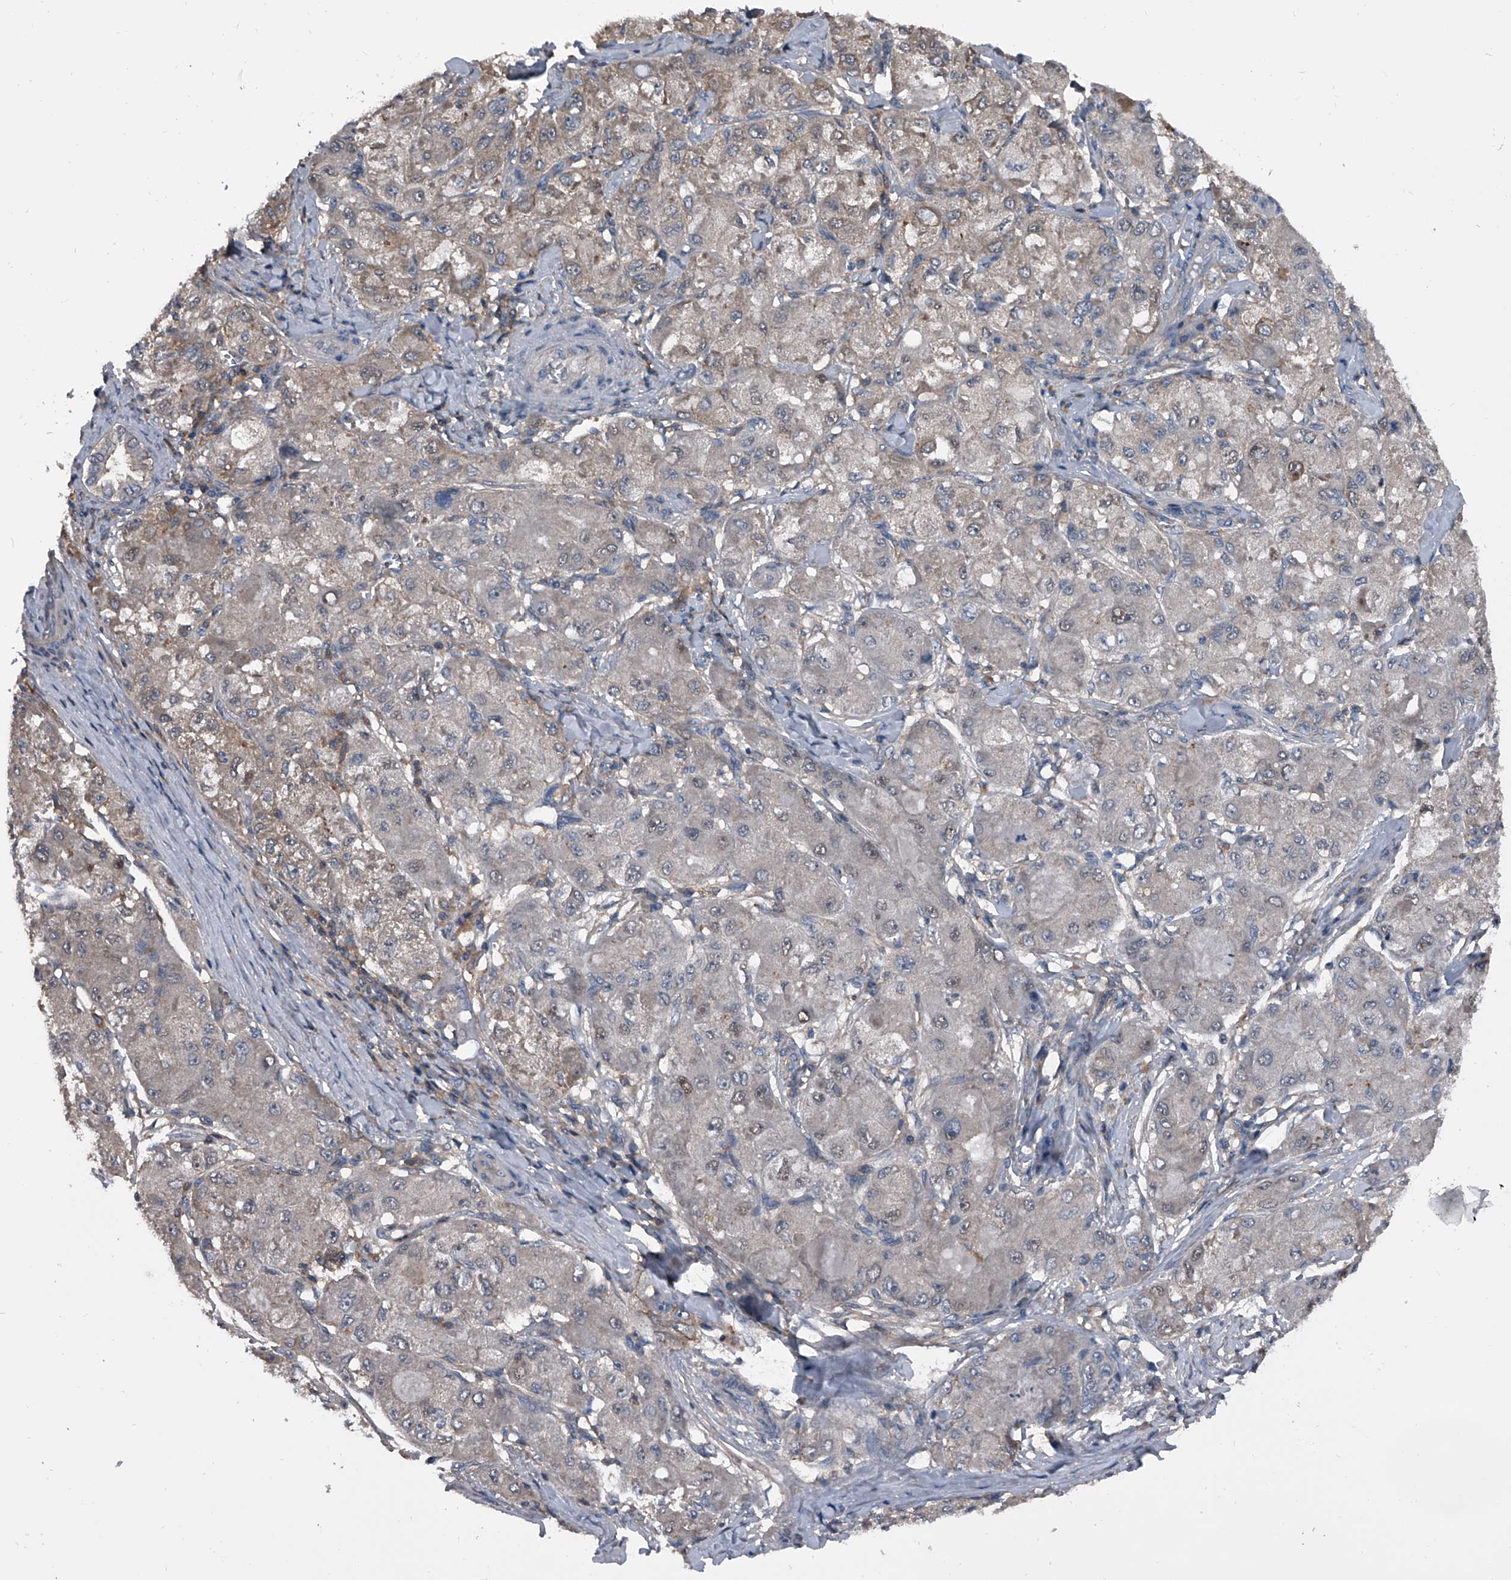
{"staining": {"intensity": "weak", "quantity": "<25%", "location": "cytoplasmic/membranous"}, "tissue": "liver cancer", "cell_type": "Tumor cells", "image_type": "cancer", "snomed": [{"axis": "morphology", "description": "Carcinoma, Hepatocellular, NOS"}, {"axis": "topography", "description": "Liver"}], "caption": "The histopathology image displays no staining of tumor cells in liver cancer.", "gene": "PIP5K1A", "patient": {"sex": "male", "age": 80}}